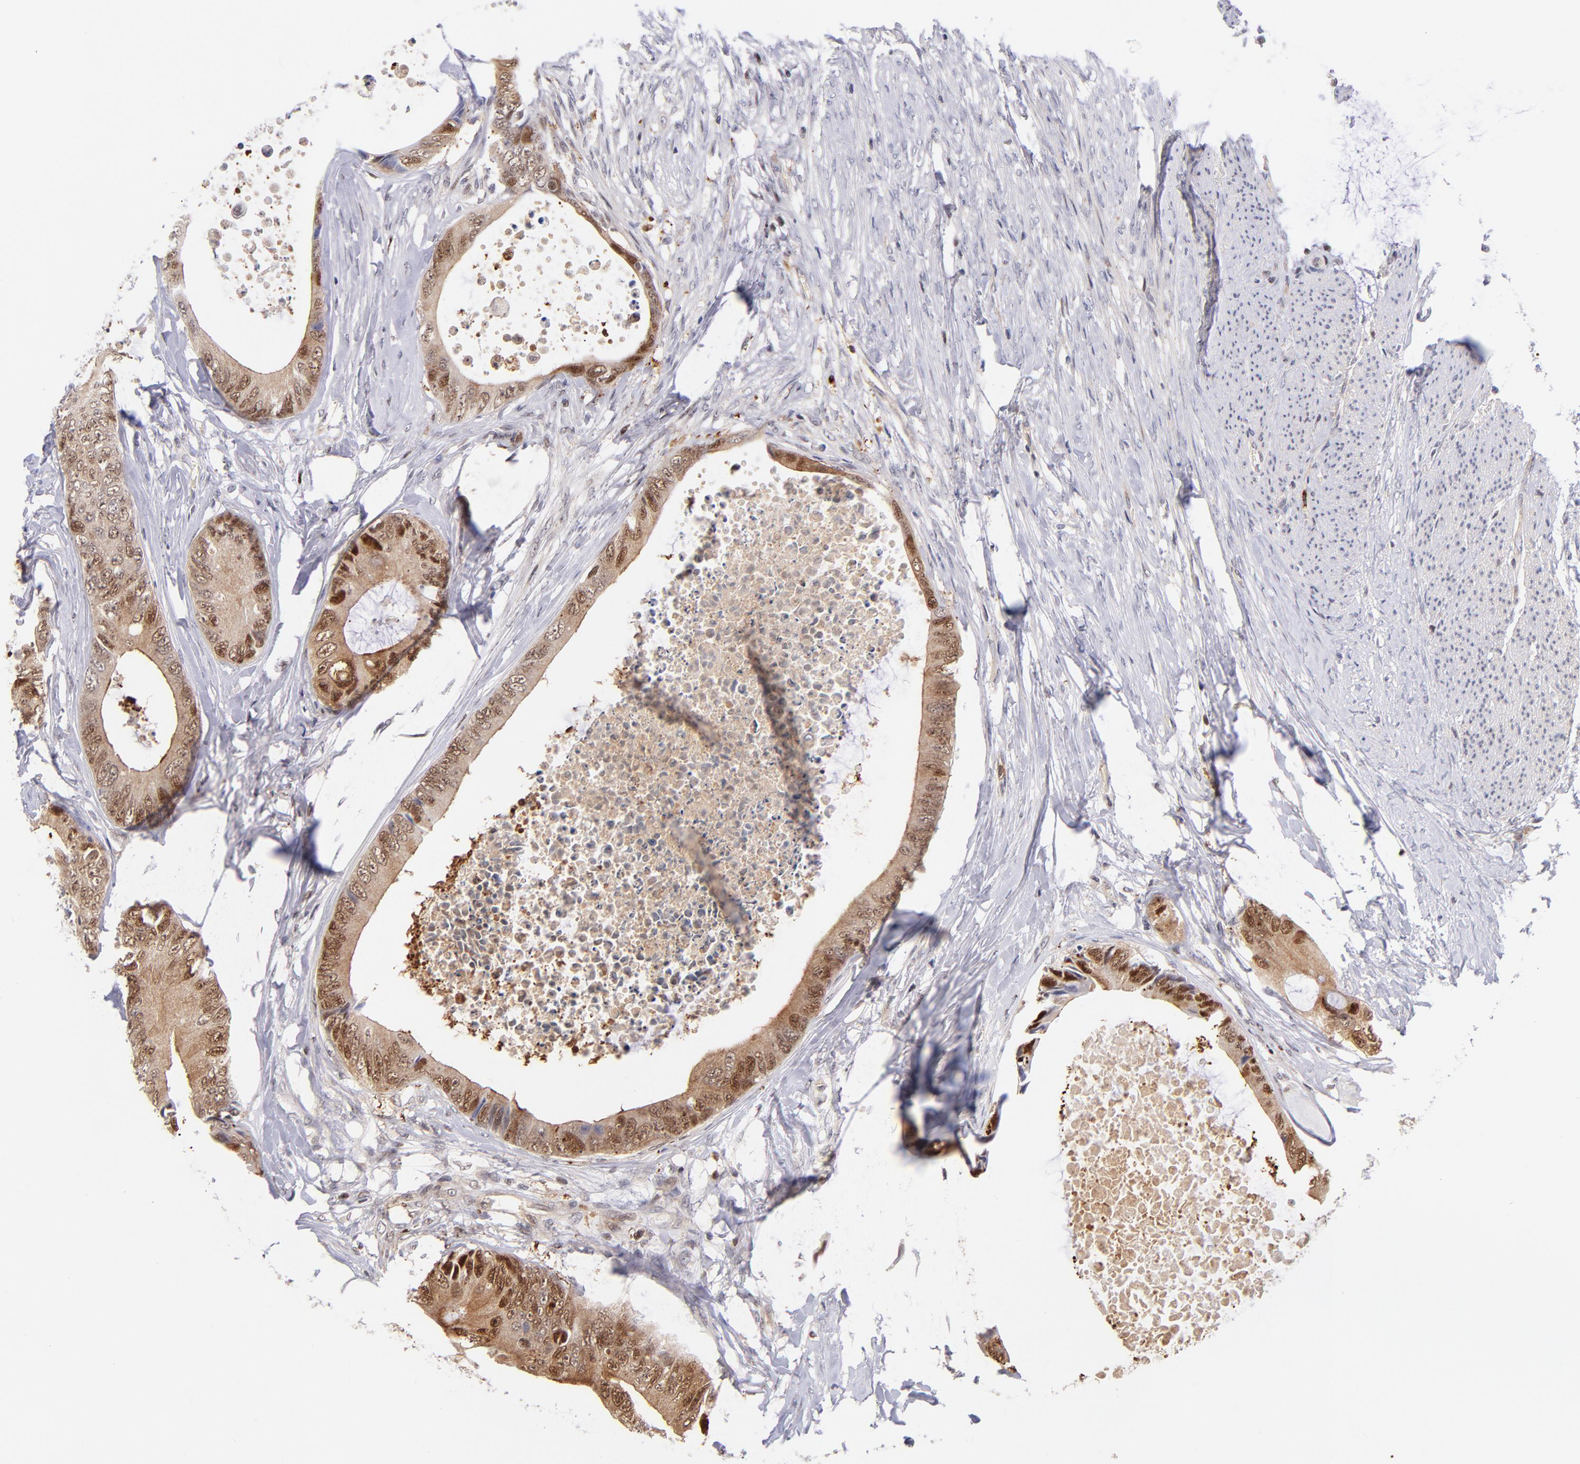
{"staining": {"intensity": "moderate", "quantity": ">75%", "location": "cytoplasmic/membranous,nuclear"}, "tissue": "colorectal cancer", "cell_type": "Tumor cells", "image_type": "cancer", "snomed": [{"axis": "morphology", "description": "Normal tissue, NOS"}, {"axis": "morphology", "description": "Adenocarcinoma, NOS"}, {"axis": "topography", "description": "Rectum"}, {"axis": "topography", "description": "Peripheral nerve tissue"}], "caption": "Protein expression by IHC demonstrates moderate cytoplasmic/membranous and nuclear staining in approximately >75% of tumor cells in adenocarcinoma (colorectal).", "gene": "YWHAB", "patient": {"sex": "female", "age": 77}}